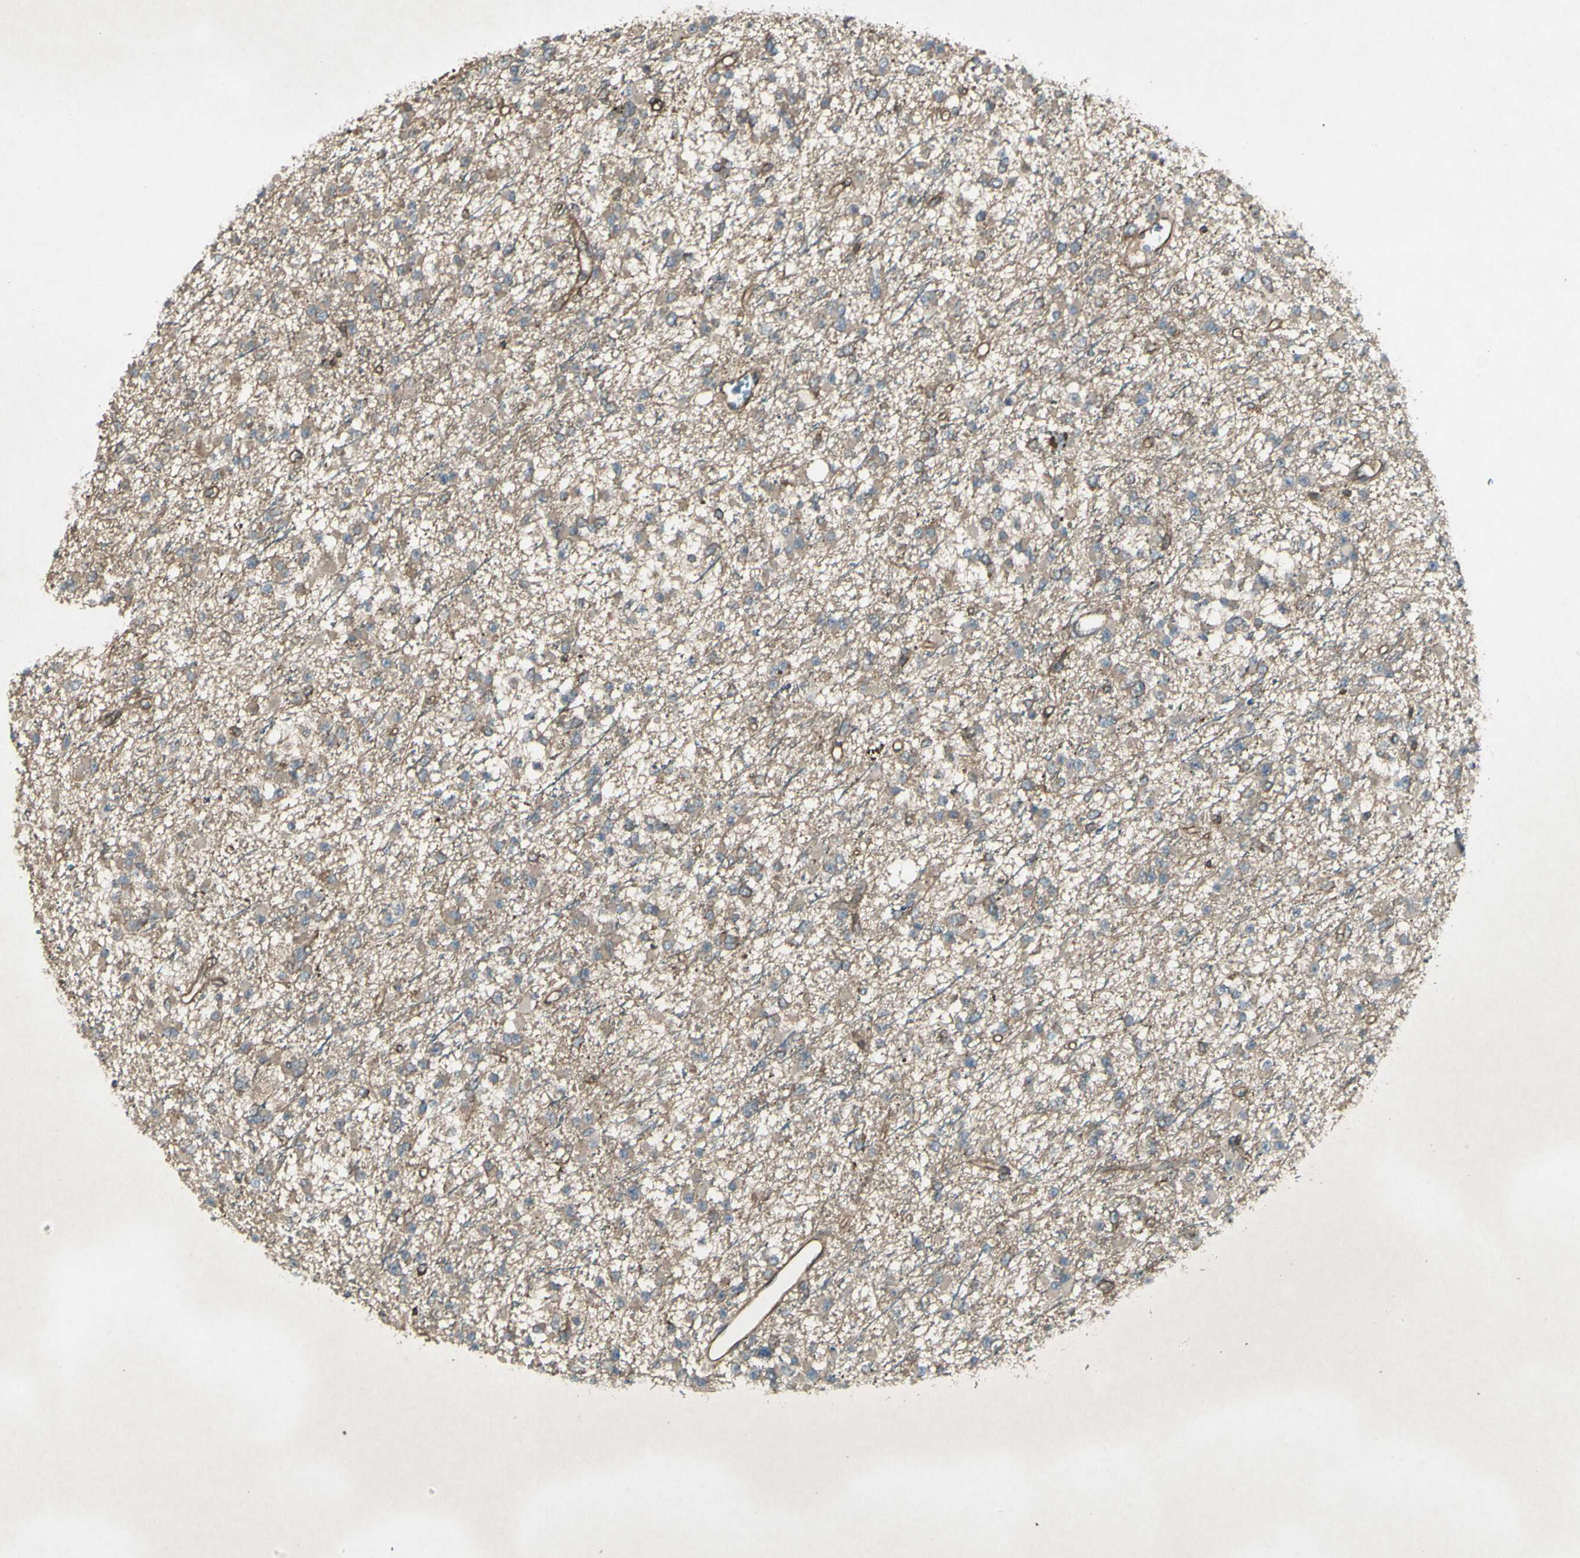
{"staining": {"intensity": "weak", "quantity": ">75%", "location": "cytoplasmic/membranous"}, "tissue": "glioma", "cell_type": "Tumor cells", "image_type": "cancer", "snomed": [{"axis": "morphology", "description": "Glioma, malignant, Low grade"}, {"axis": "topography", "description": "Brain"}], "caption": "The photomicrograph demonstrates a brown stain indicating the presence of a protein in the cytoplasmic/membranous of tumor cells in malignant low-grade glioma.", "gene": "JAG1", "patient": {"sex": "female", "age": 22}}